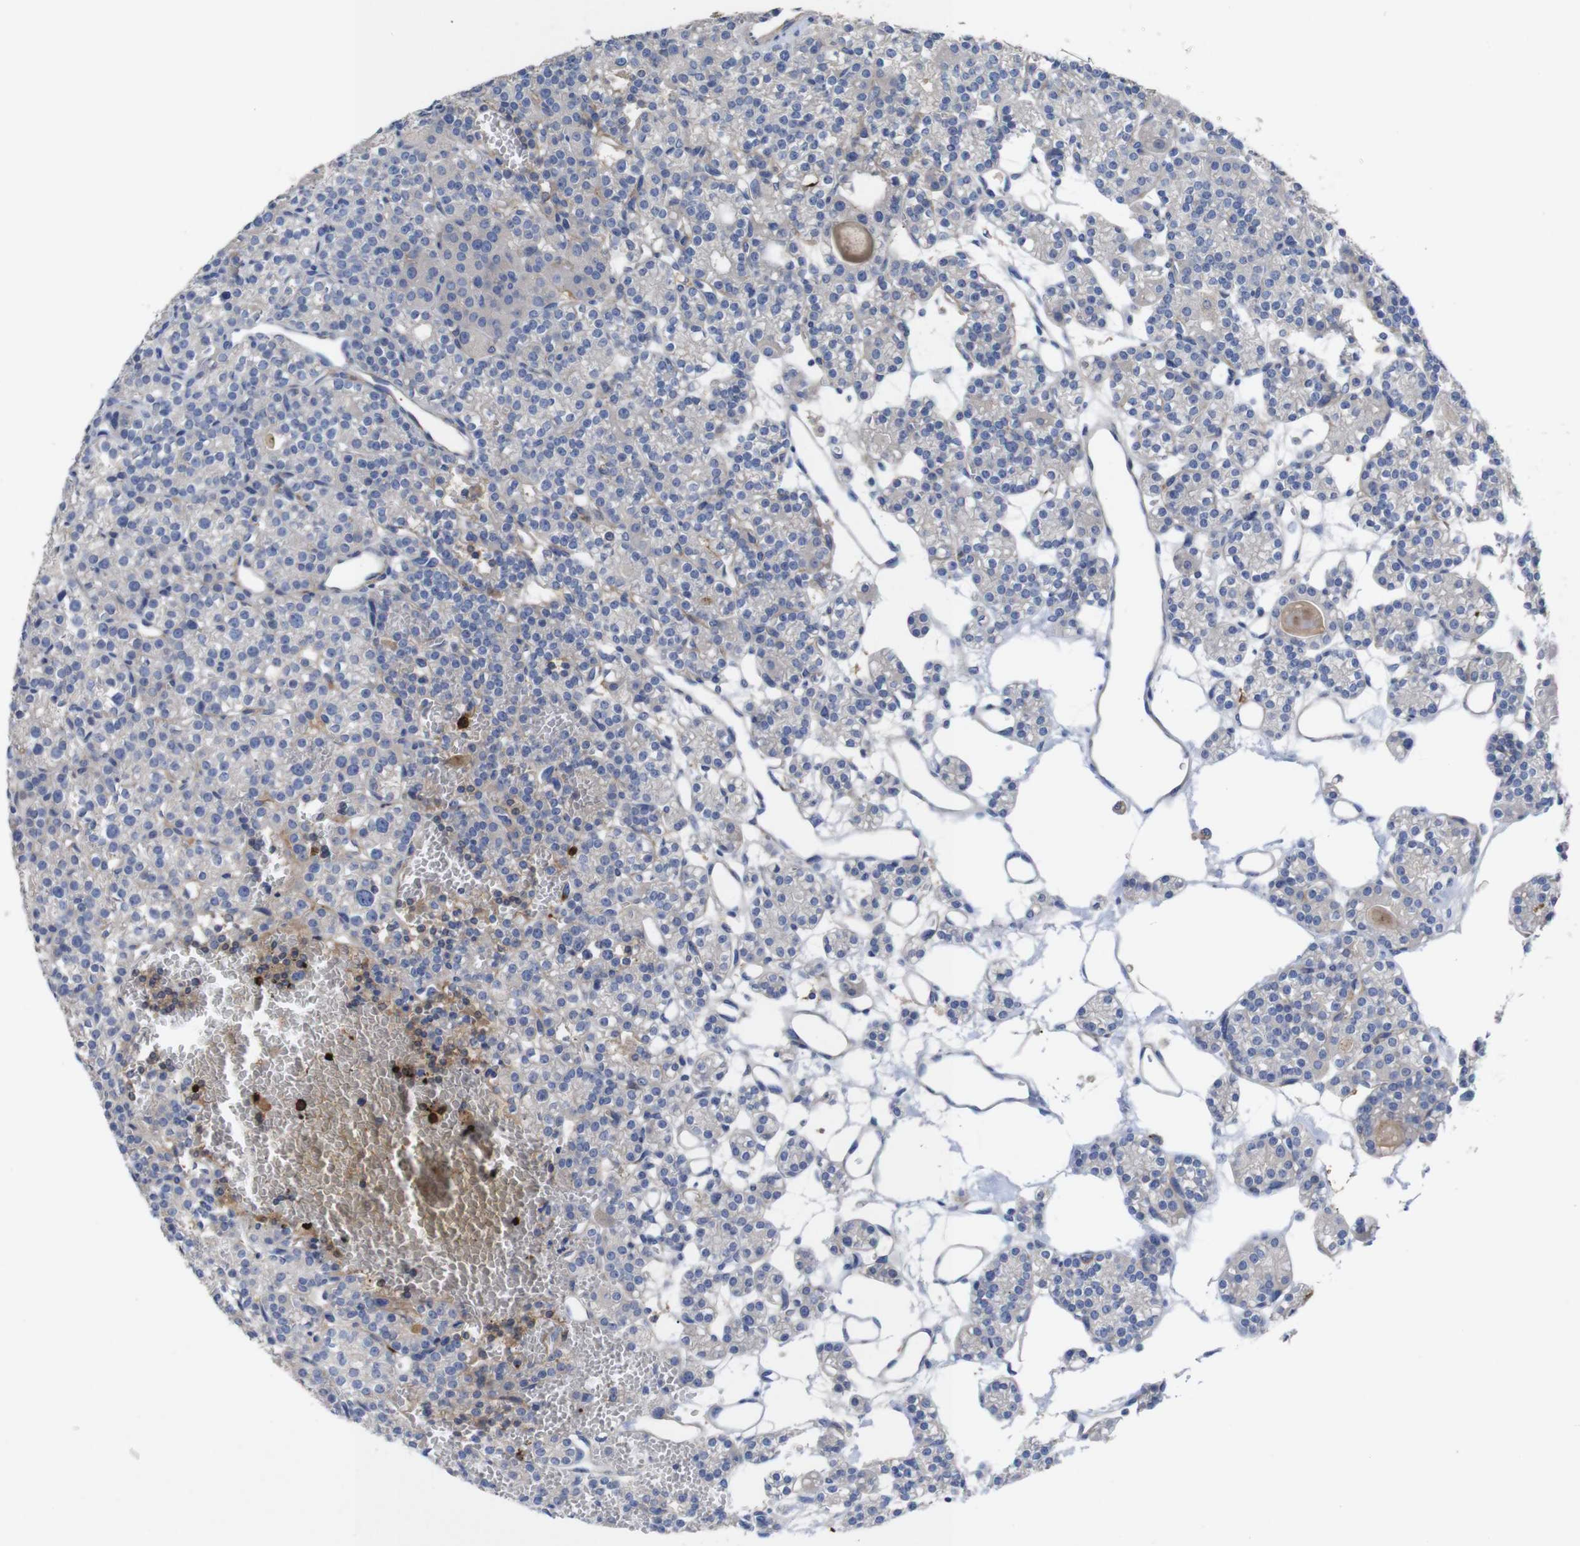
{"staining": {"intensity": "weak", "quantity": "<25%", "location": "cytoplasmic/membranous"}, "tissue": "parathyroid gland", "cell_type": "Glandular cells", "image_type": "normal", "snomed": [{"axis": "morphology", "description": "Normal tissue, NOS"}, {"axis": "topography", "description": "Parathyroid gland"}], "caption": "Glandular cells are negative for brown protein staining in normal parathyroid gland. The staining is performed using DAB (3,3'-diaminobenzidine) brown chromogen with nuclei counter-stained in using hematoxylin.", "gene": "C5AR1", "patient": {"sex": "female", "age": 64}}